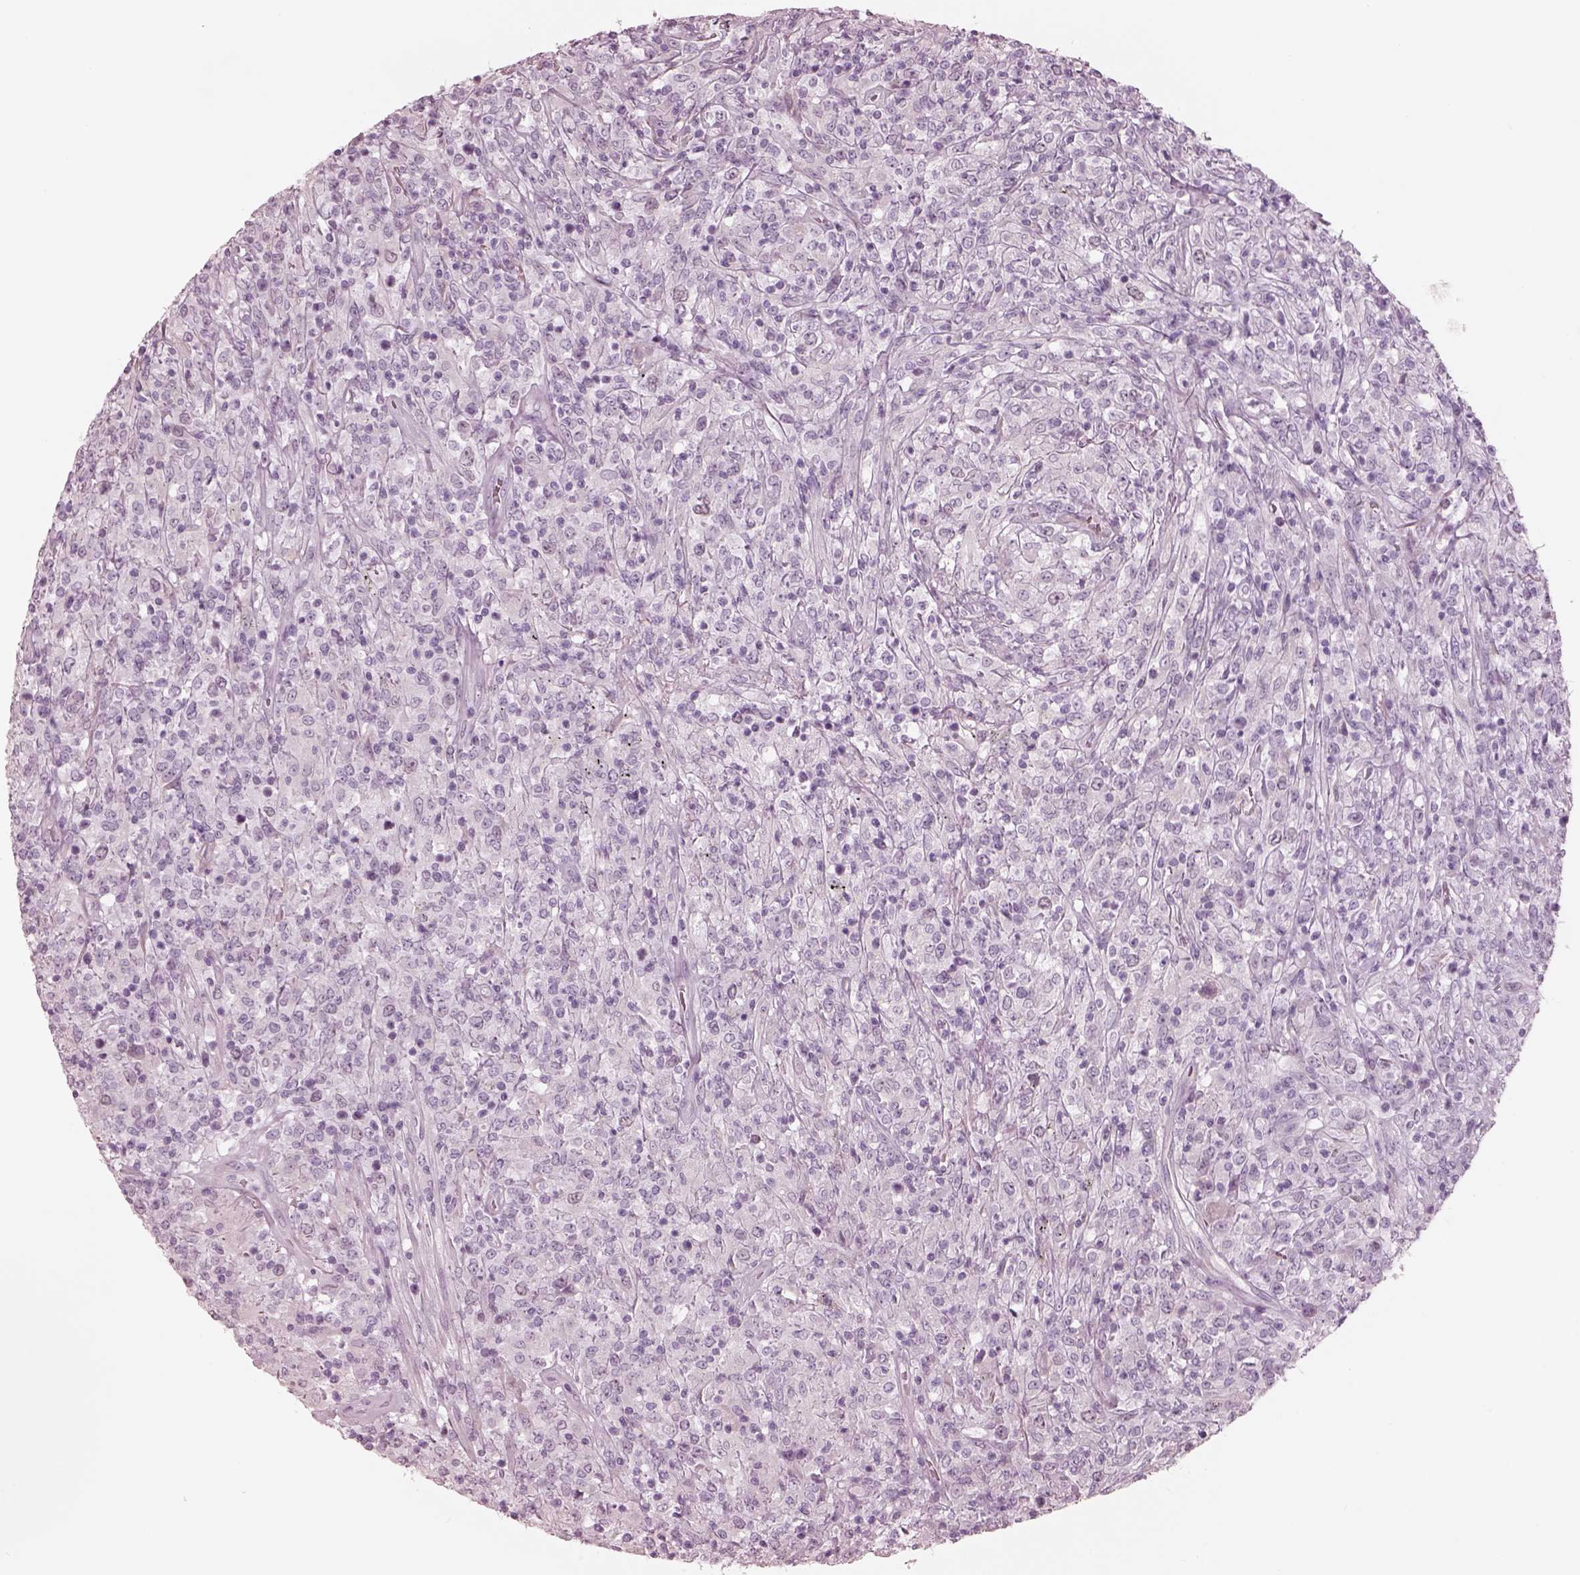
{"staining": {"intensity": "negative", "quantity": "none", "location": "none"}, "tissue": "lymphoma", "cell_type": "Tumor cells", "image_type": "cancer", "snomed": [{"axis": "morphology", "description": "Malignant lymphoma, non-Hodgkin's type, High grade"}, {"axis": "topography", "description": "Lung"}], "caption": "Immunohistochemistry micrograph of neoplastic tissue: lymphoma stained with DAB demonstrates no significant protein positivity in tumor cells.", "gene": "KRTAP24-1", "patient": {"sex": "male", "age": 79}}